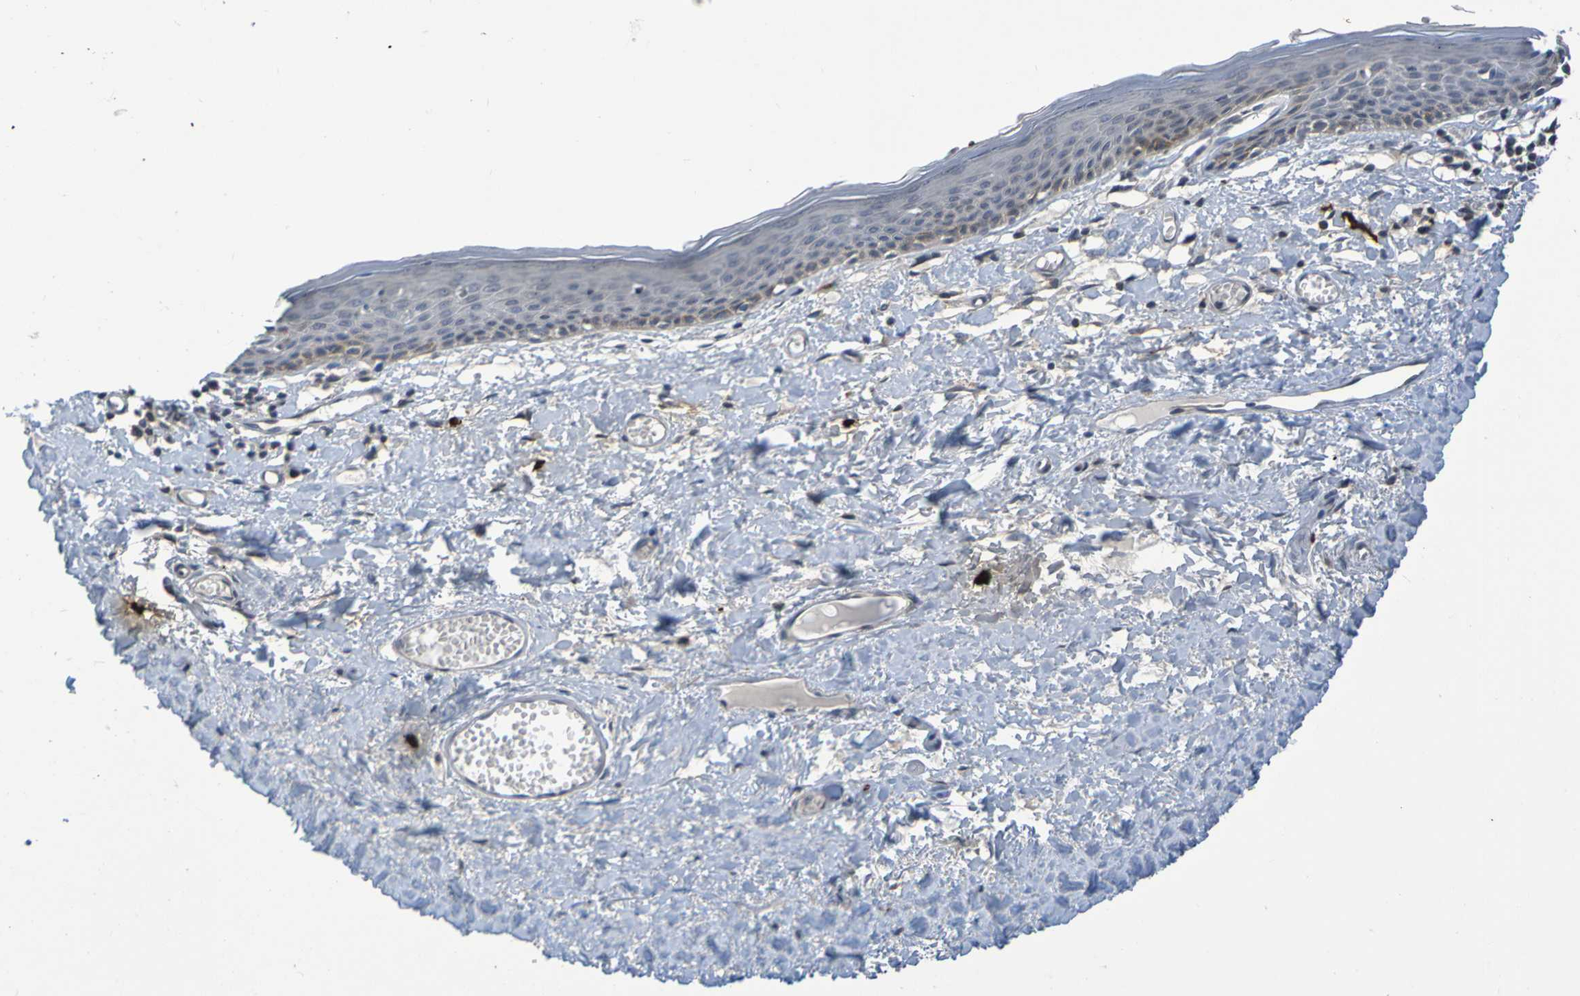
{"staining": {"intensity": "weak", "quantity": "<25%", "location": "cytoplasmic/membranous"}, "tissue": "skin", "cell_type": "Epidermal cells", "image_type": "normal", "snomed": [{"axis": "morphology", "description": "Normal tissue, NOS"}, {"axis": "topography", "description": "Vulva"}], "caption": "A photomicrograph of skin stained for a protein demonstrates no brown staining in epidermal cells. (DAB (3,3'-diaminobenzidine) immunohistochemistry visualized using brightfield microscopy, high magnification).", "gene": "C3AR1", "patient": {"sex": "female", "age": 54}}